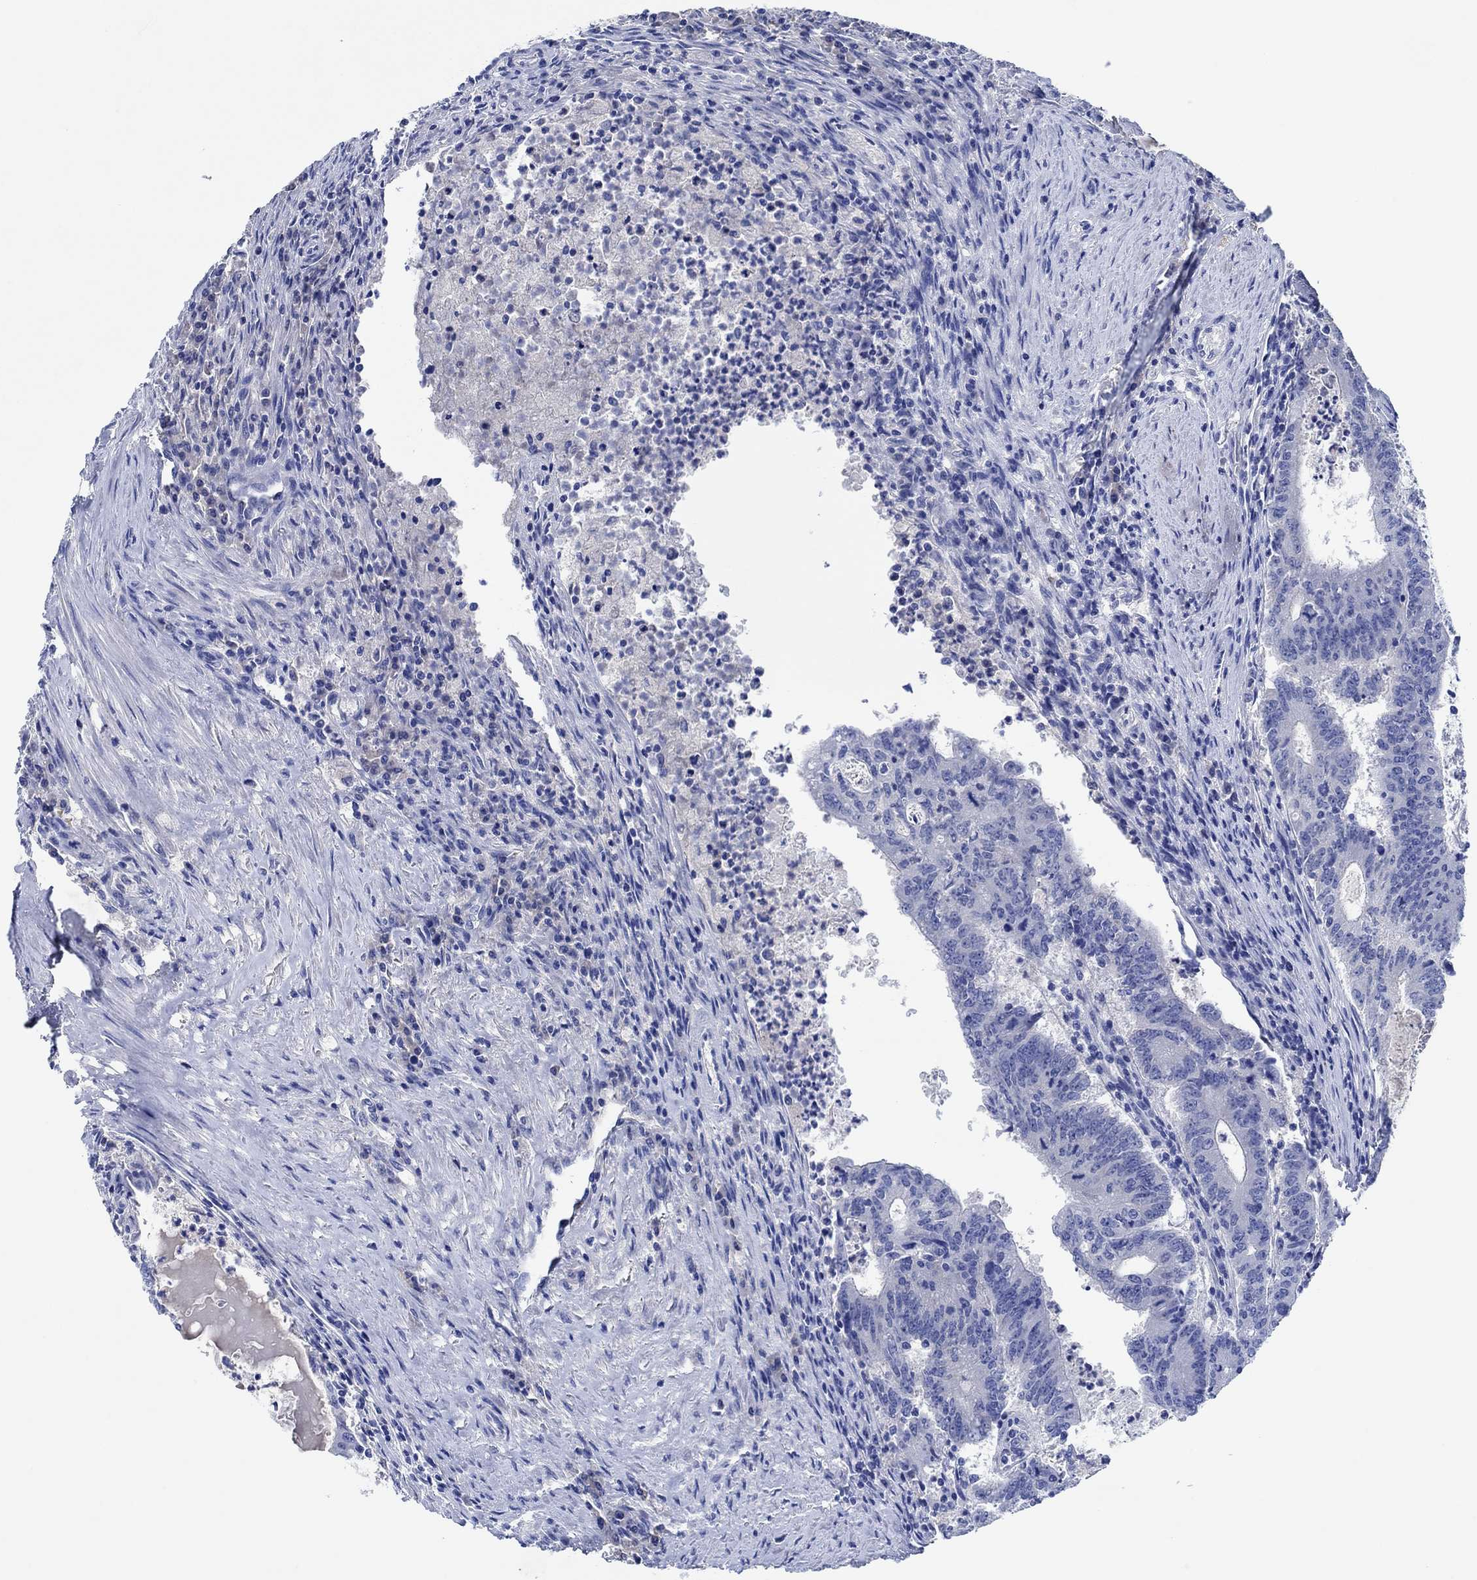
{"staining": {"intensity": "negative", "quantity": "none", "location": "none"}, "tissue": "colorectal cancer", "cell_type": "Tumor cells", "image_type": "cancer", "snomed": [{"axis": "morphology", "description": "Adenocarcinoma, NOS"}, {"axis": "topography", "description": "Colon"}], "caption": "High magnification brightfield microscopy of colorectal adenocarcinoma stained with DAB (3,3'-diaminobenzidine) (brown) and counterstained with hematoxylin (blue): tumor cells show no significant expression. The staining is performed using DAB (3,3'-diaminobenzidine) brown chromogen with nuclei counter-stained in using hematoxylin.", "gene": "CPNE6", "patient": {"sex": "female", "age": 70}}